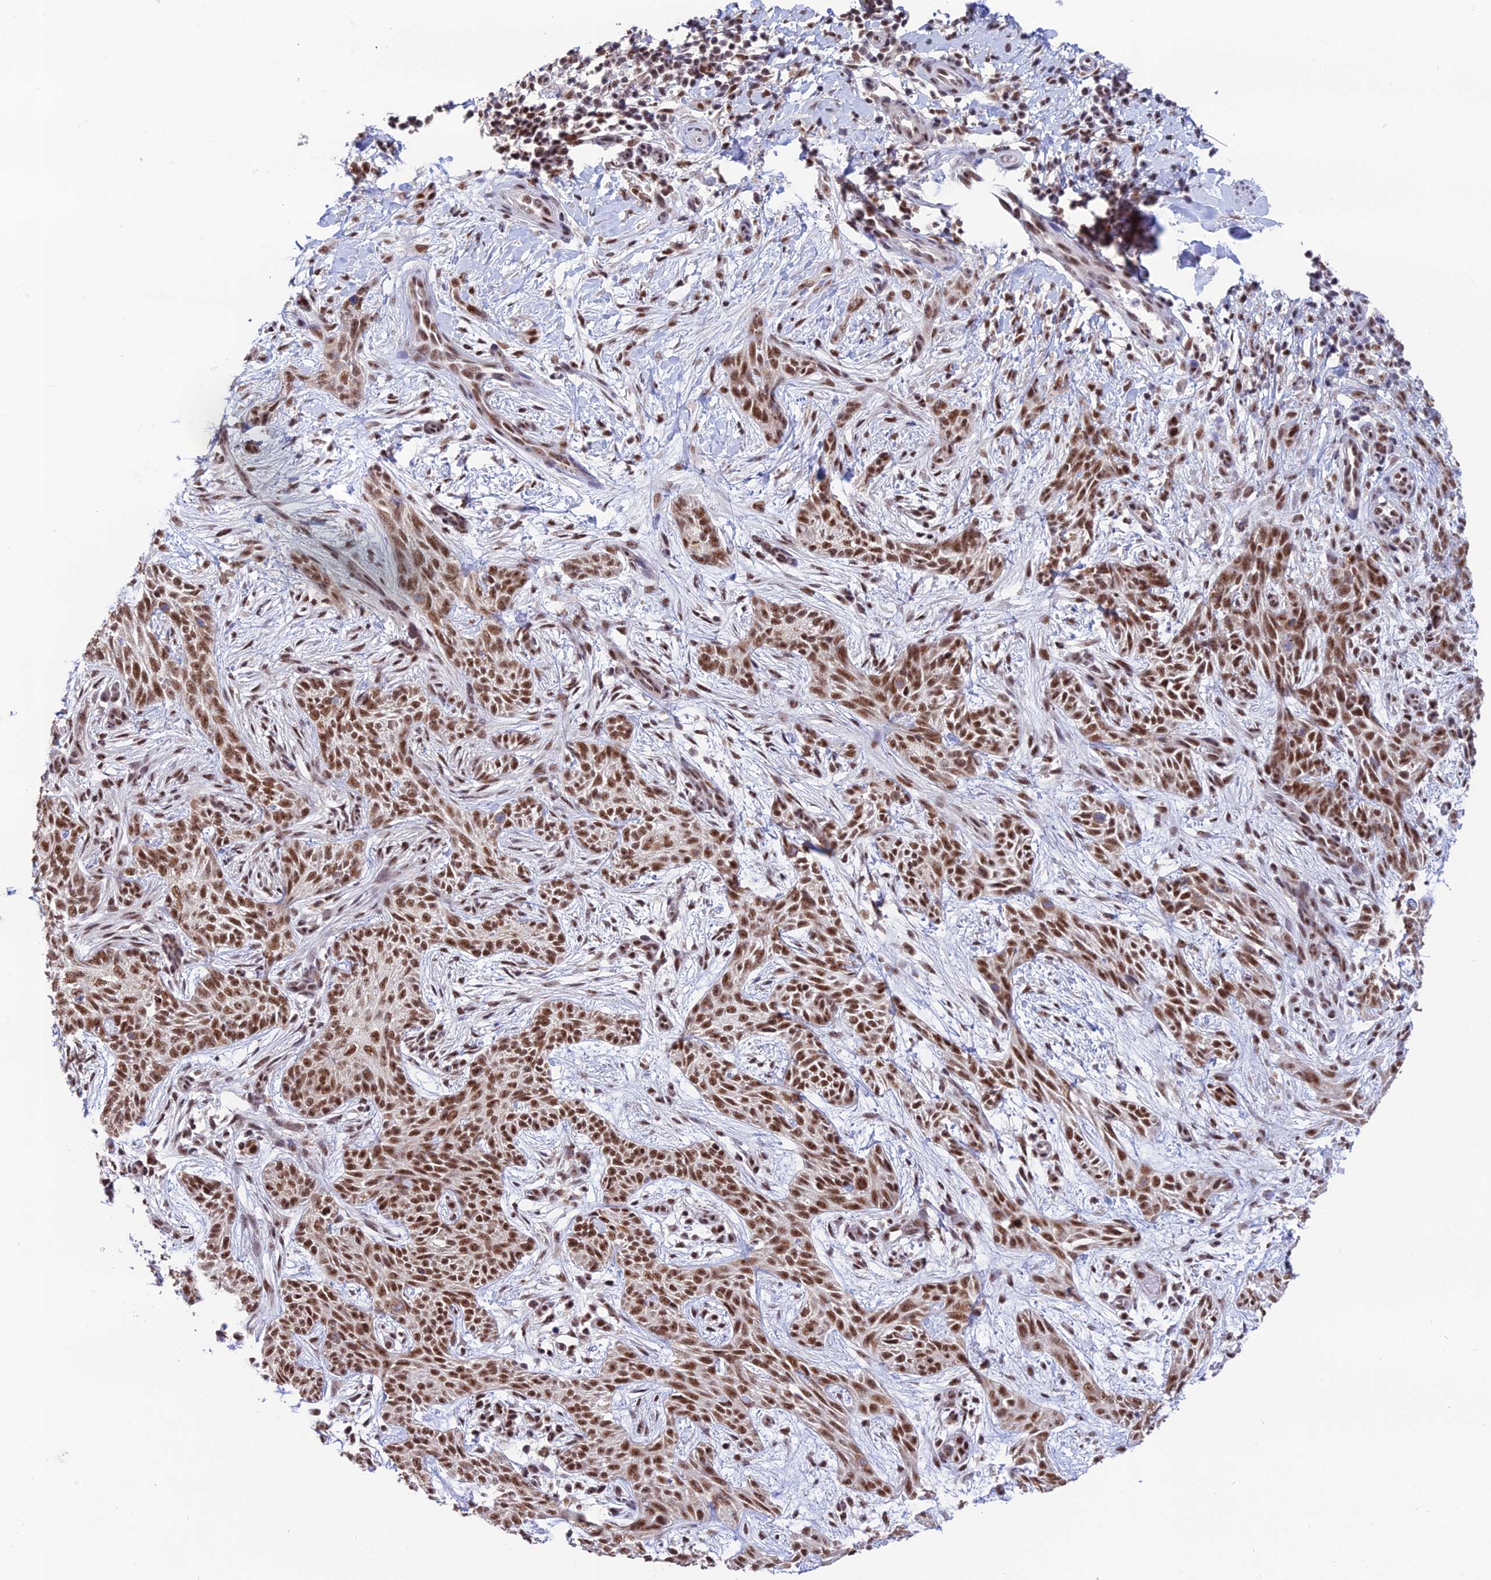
{"staining": {"intensity": "moderate", "quantity": ">75%", "location": "nuclear"}, "tissue": "skin cancer", "cell_type": "Tumor cells", "image_type": "cancer", "snomed": [{"axis": "morphology", "description": "Basal cell carcinoma"}, {"axis": "topography", "description": "Skin"}], "caption": "A brown stain labels moderate nuclear expression of a protein in human skin cancer tumor cells.", "gene": "THOC7", "patient": {"sex": "female", "age": 82}}